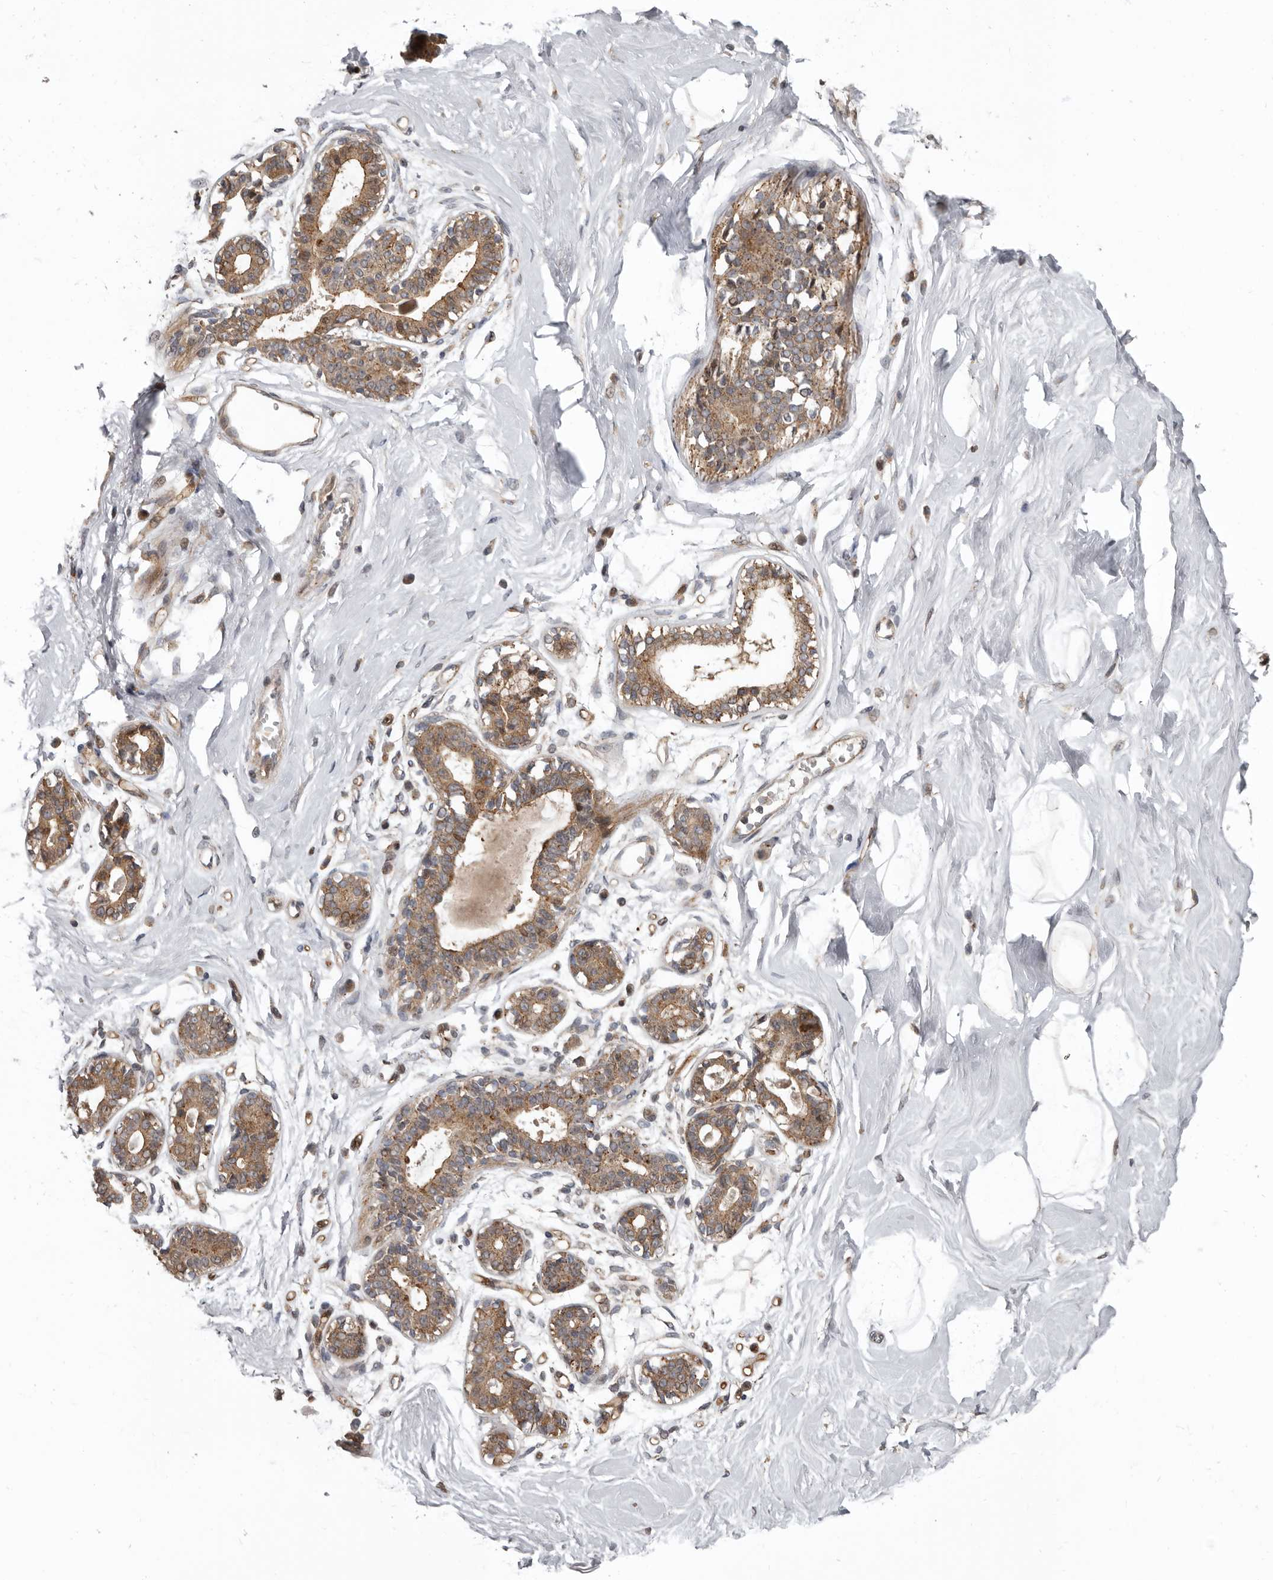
{"staining": {"intensity": "weak", "quantity": ">75%", "location": "cytoplasmic/membranous"}, "tissue": "breast", "cell_type": "Adipocytes", "image_type": "normal", "snomed": [{"axis": "morphology", "description": "Normal tissue, NOS"}, {"axis": "topography", "description": "Breast"}], "caption": "Protein positivity by immunohistochemistry exhibits weak cytoplasmic/membranous positivity in about >75% of adipocytes in normal breast. (Brightfield microscopy of DAB IHC at high magnification).", "gene": "FGFR4", "patient": {"sex": "female", "age": 45}}